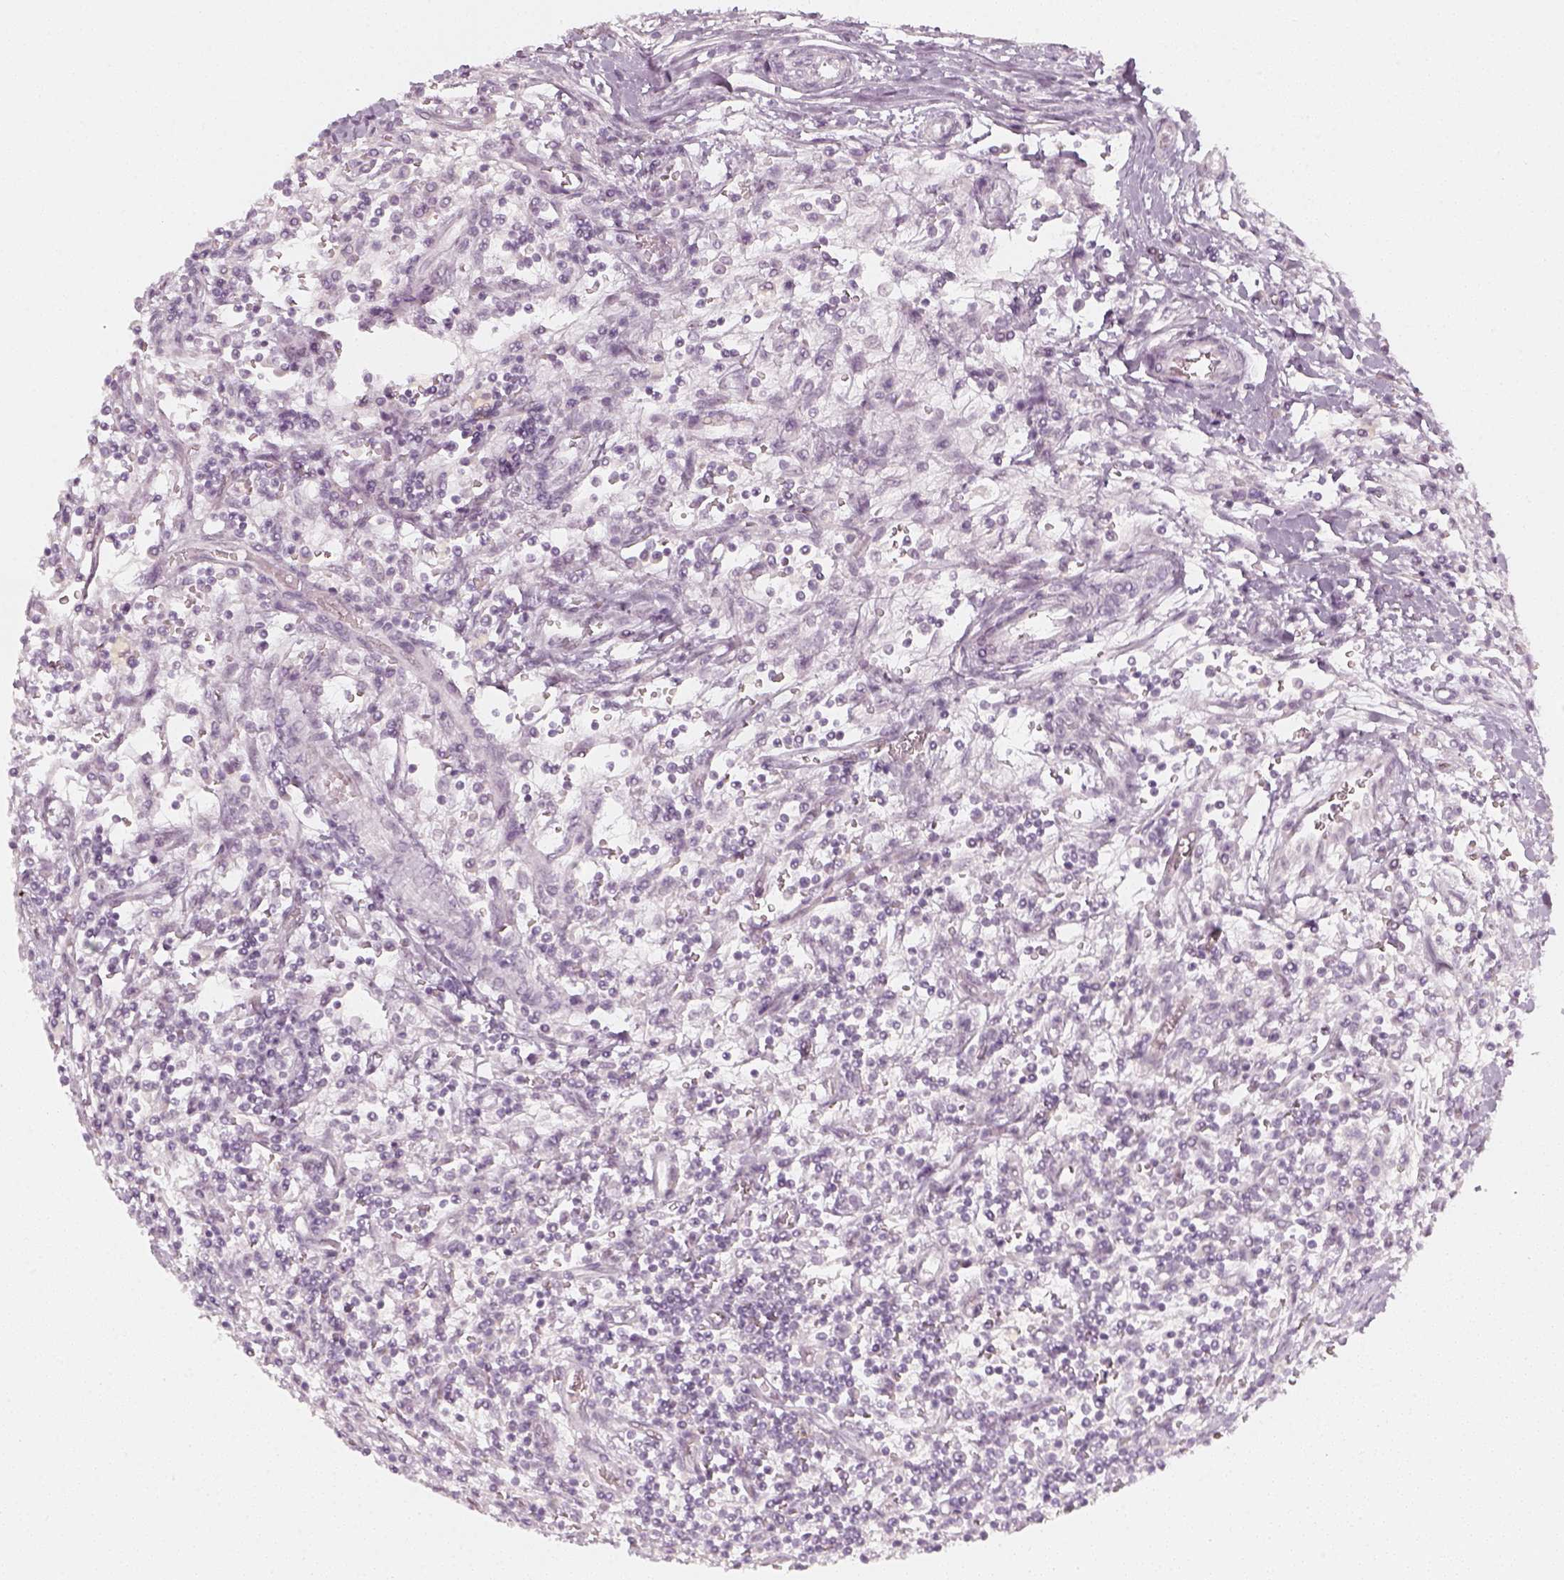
{"staining": {"intensity": "negative", "quantity": "none", "location": "none"}, "tissue": "testis cancer", "cell_type": "Tumor cells", "image_type": "cancer", "snomed": [{"axis": "morphology", "description": "Seminoma, NOS"}, {"axis": "topography", "description": "Testis"}], "caption": "This photomicrograph is of testis cancer (seminoma) stained with IHC to label a protein in brown with the nuclei are counter-stained blue. There is no positivity in tumor cells.", "gene": "KRTAP2-1", "patient": {"sex": "male", "age": 34}}